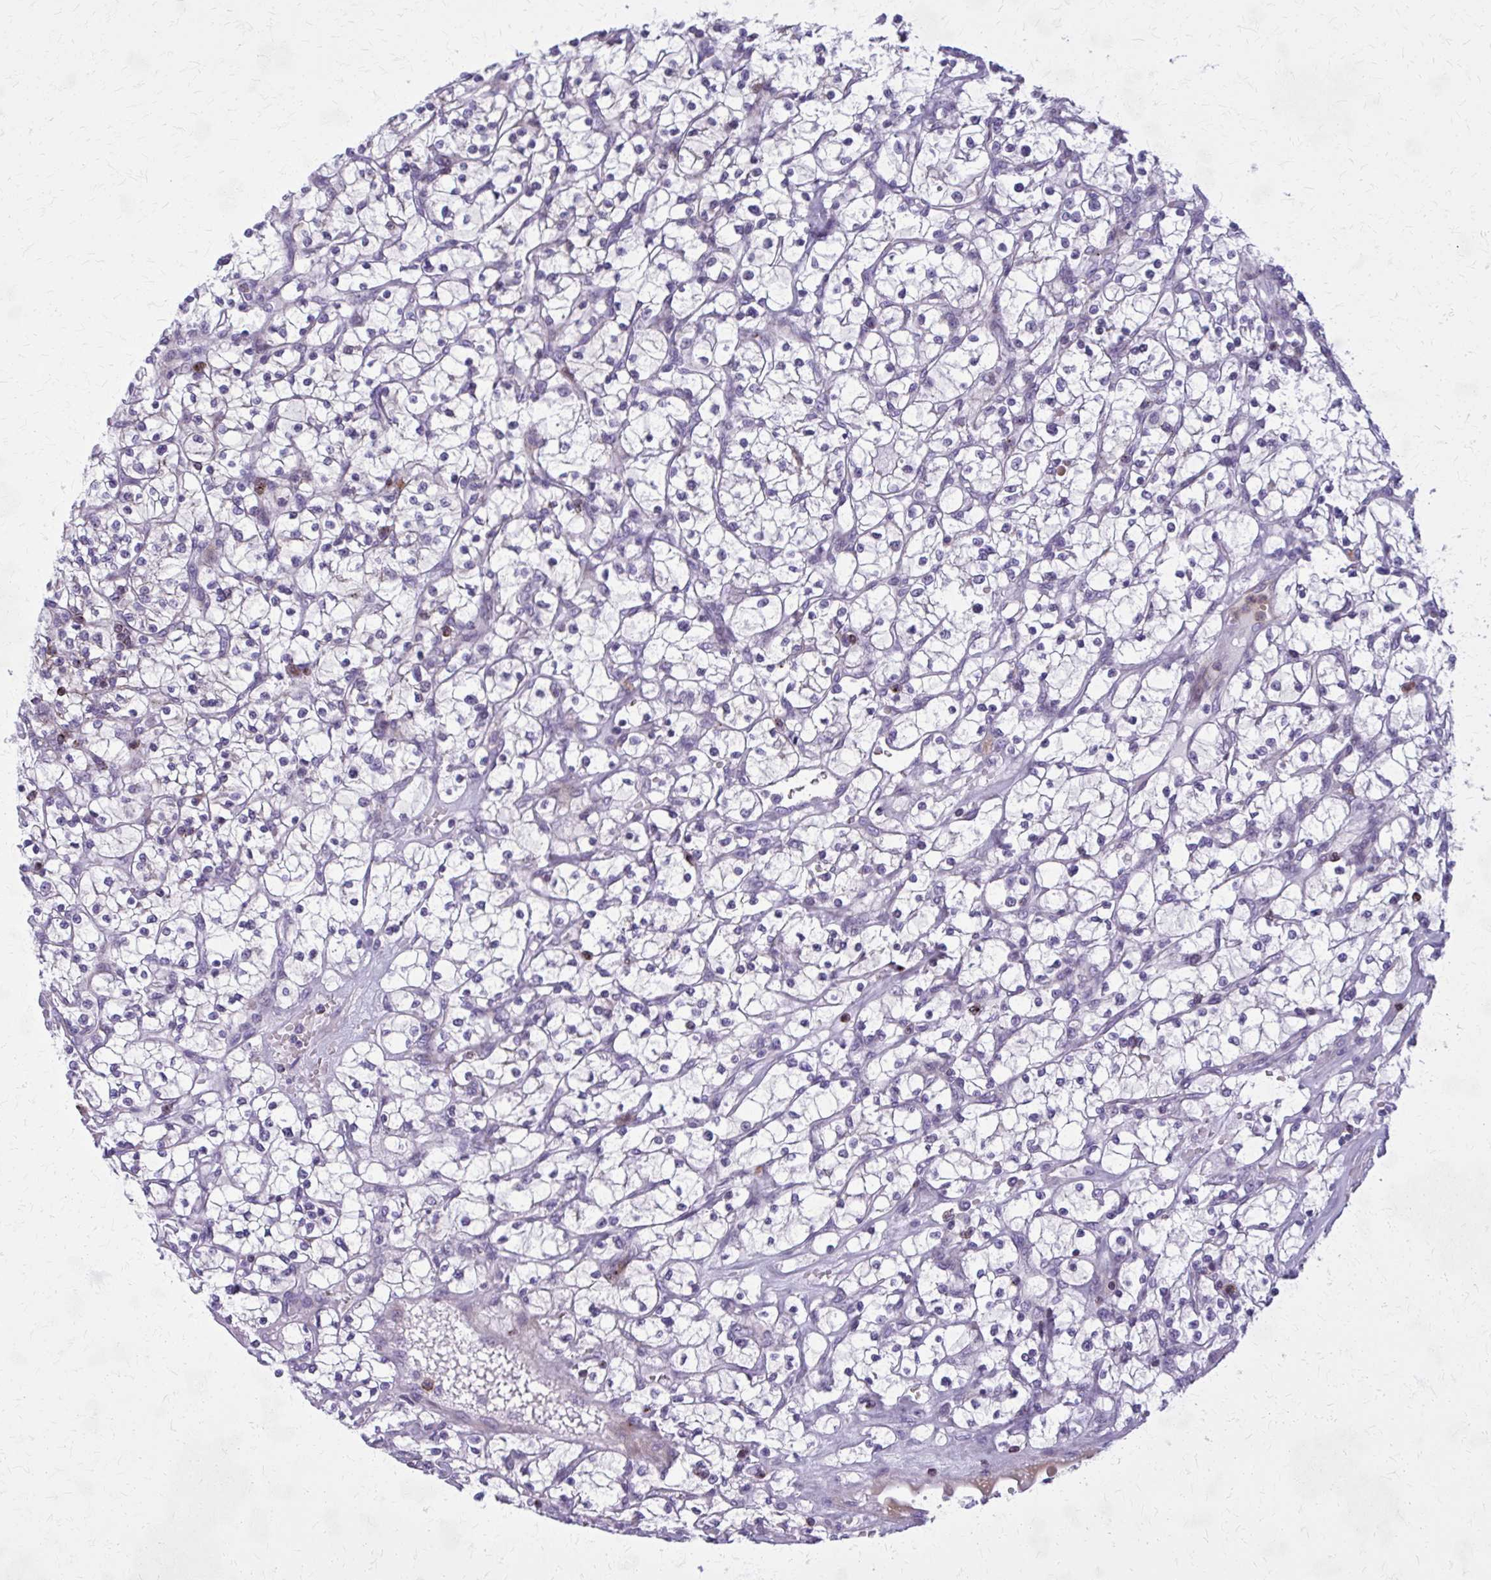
{"staining": {"intensity": "negative", "quantity": "none", "location": "none"}, "tissue": "renal cancer", "cell_type": "Tumor cells", "image_type": "cancer", "snomed": [{"axis": "morphology", "description": "Adenocarcinoma, NOS"}, {"axis": "topography", "description": "Kidney"}], "caption": "The image reveals no staining of tumor cells in renal adenocarcinoma.", "gene": "PEDS1", "patient": {"sex": "female", "age": 64}}